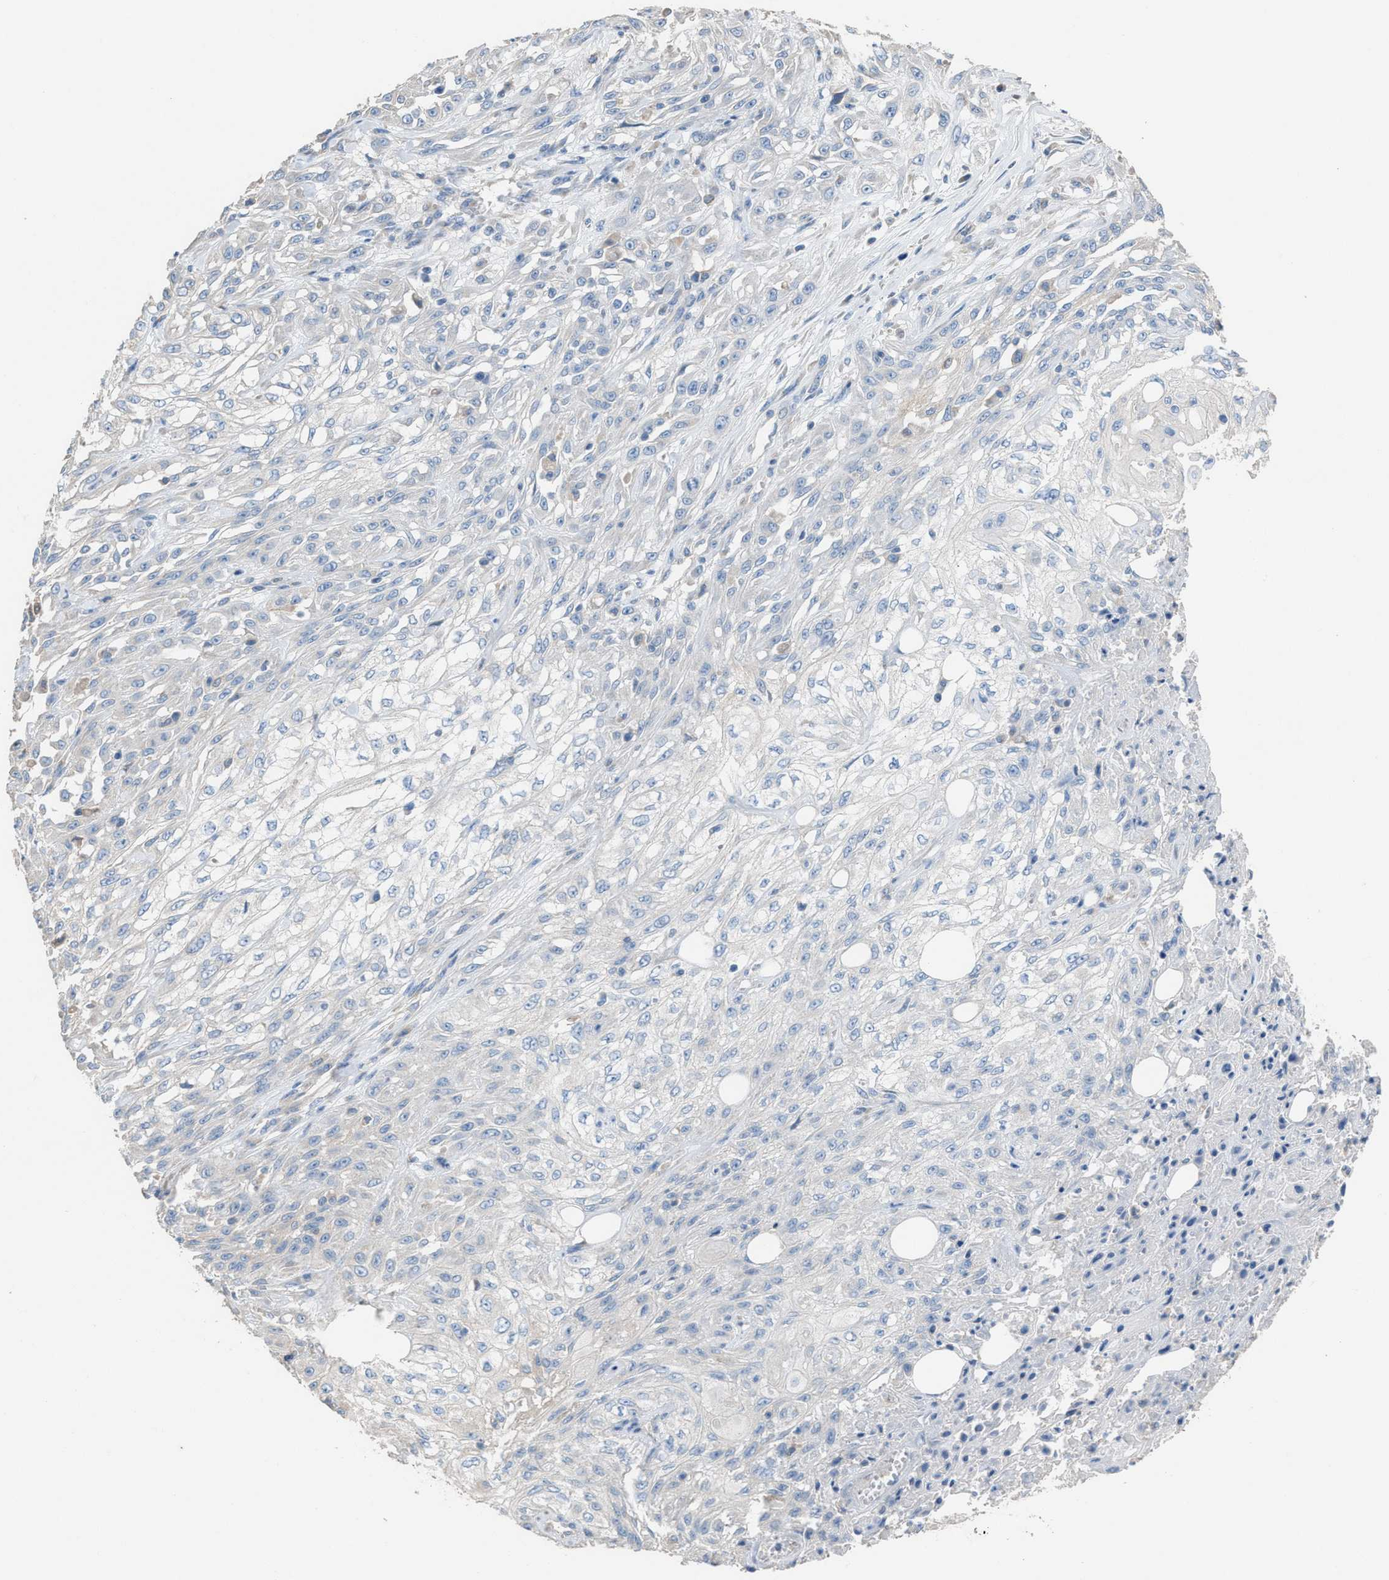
{"staining": {"intensity": "negative", "quantity": "none", "location": "none"}, "tissue": "skin cancer", "cell_type": "Tumor cells", "image_type": "cancer", "snomed": [{"axis": "morphology", "description": "Squamous cell carcinoma, NOS"}, {"axis": "morphology", "description": "Squamous cell carcinoma, metastatic, NOS"}, {"axis": "topography", "description": "Skin"}, {"axis": "topography", "description": "Lymph node"}], "caption": "High magnification brightfield microscopy of skin cancer stained with DAB (brown) and counterstained with hematoxylin (blue): tumor cells show no significant expression.", "gene": "NQO2", "patient": {"sex": "male", "age": 75}}